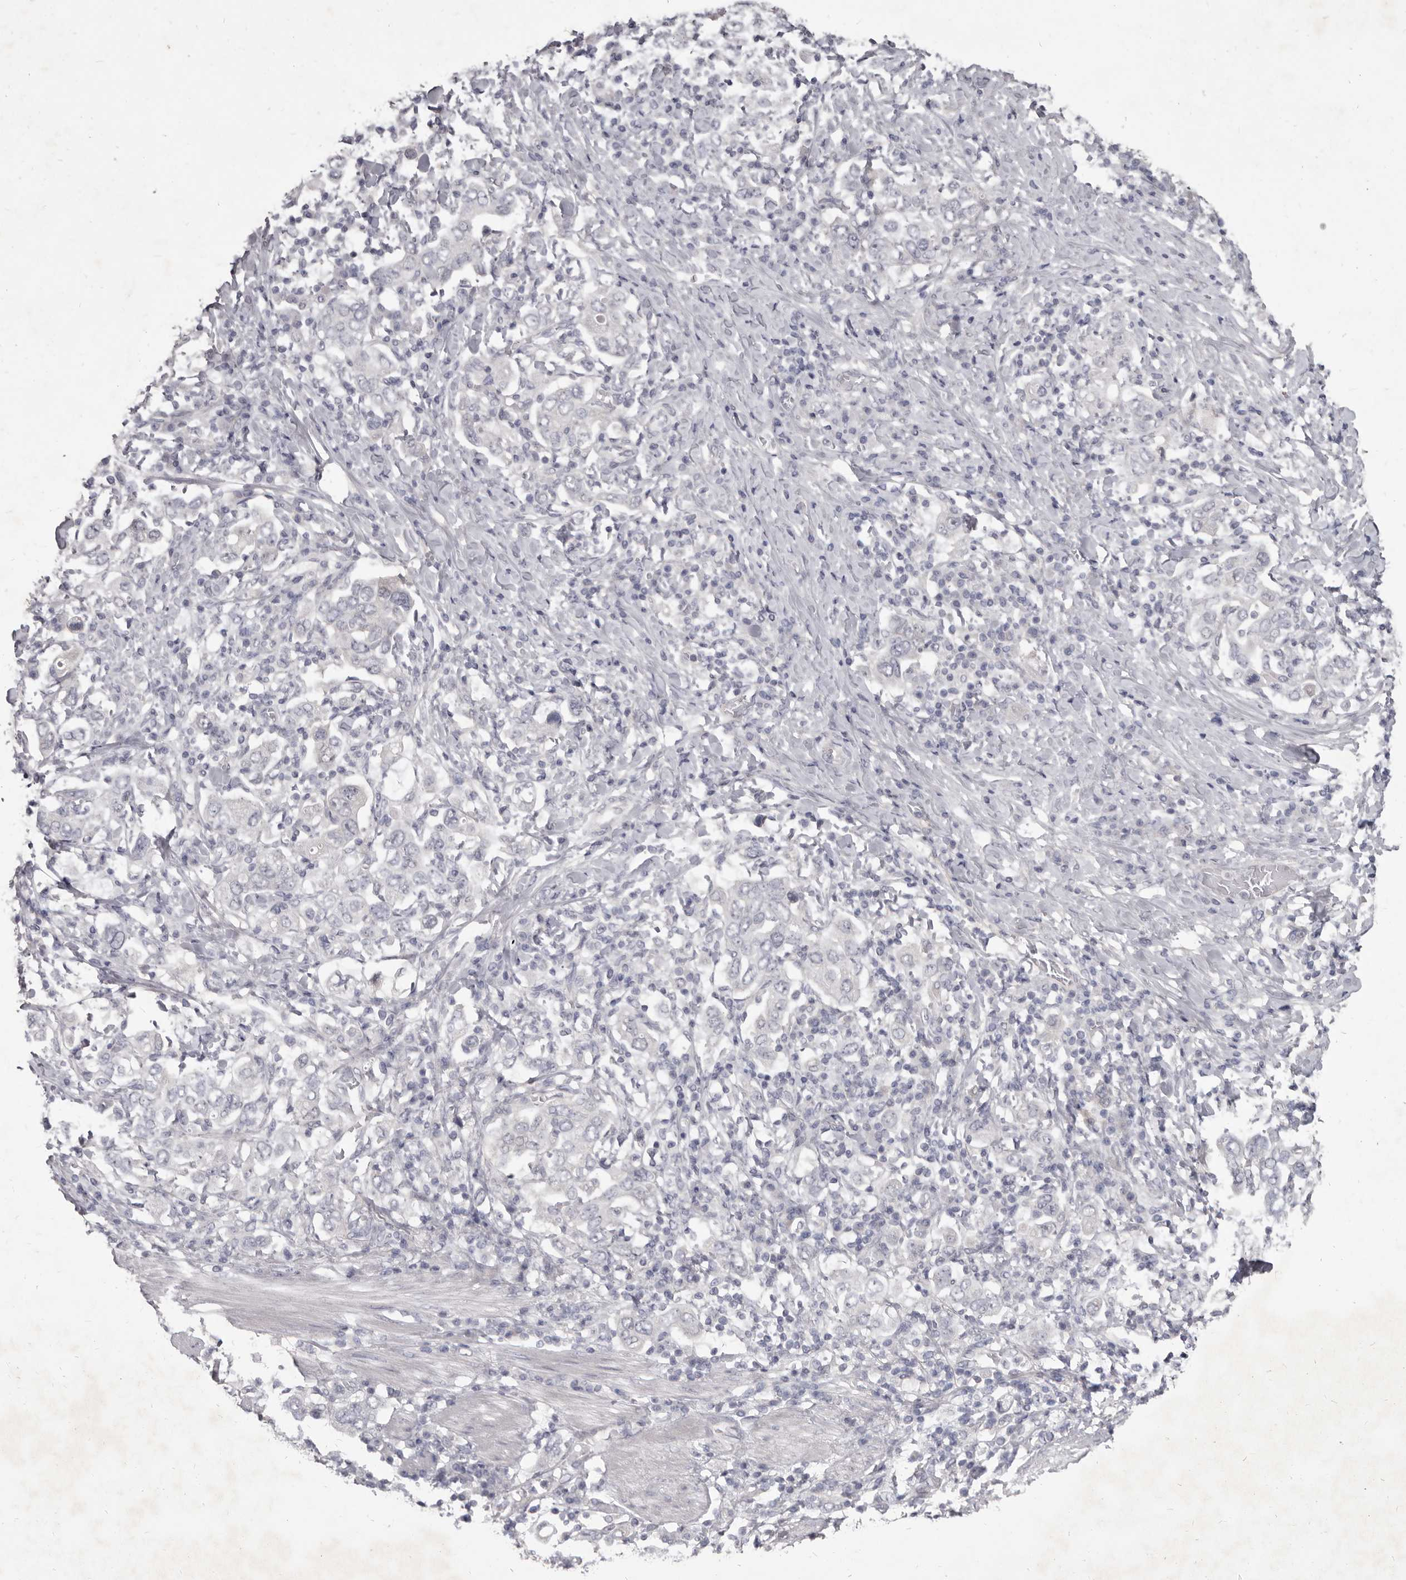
{"staining": {"intensity": "negative", "quantity": "none", "location": "none"}, "tissue": "stomach cancer", "cell_type": "Tumor cells", "image_type": "cancer", "snomed": [{"axis": "morphology", "description": "Adenocarcinoma, NOS"}, {"axis": "topography", "description": "Stomach, upper"}], "caption": "This is an immunohistochemistry micrograph of human stomach cancer. There is no positivity in tumor cells.", "gene": "GSK3B", "patient": {"sex": "male", "age": 62}}